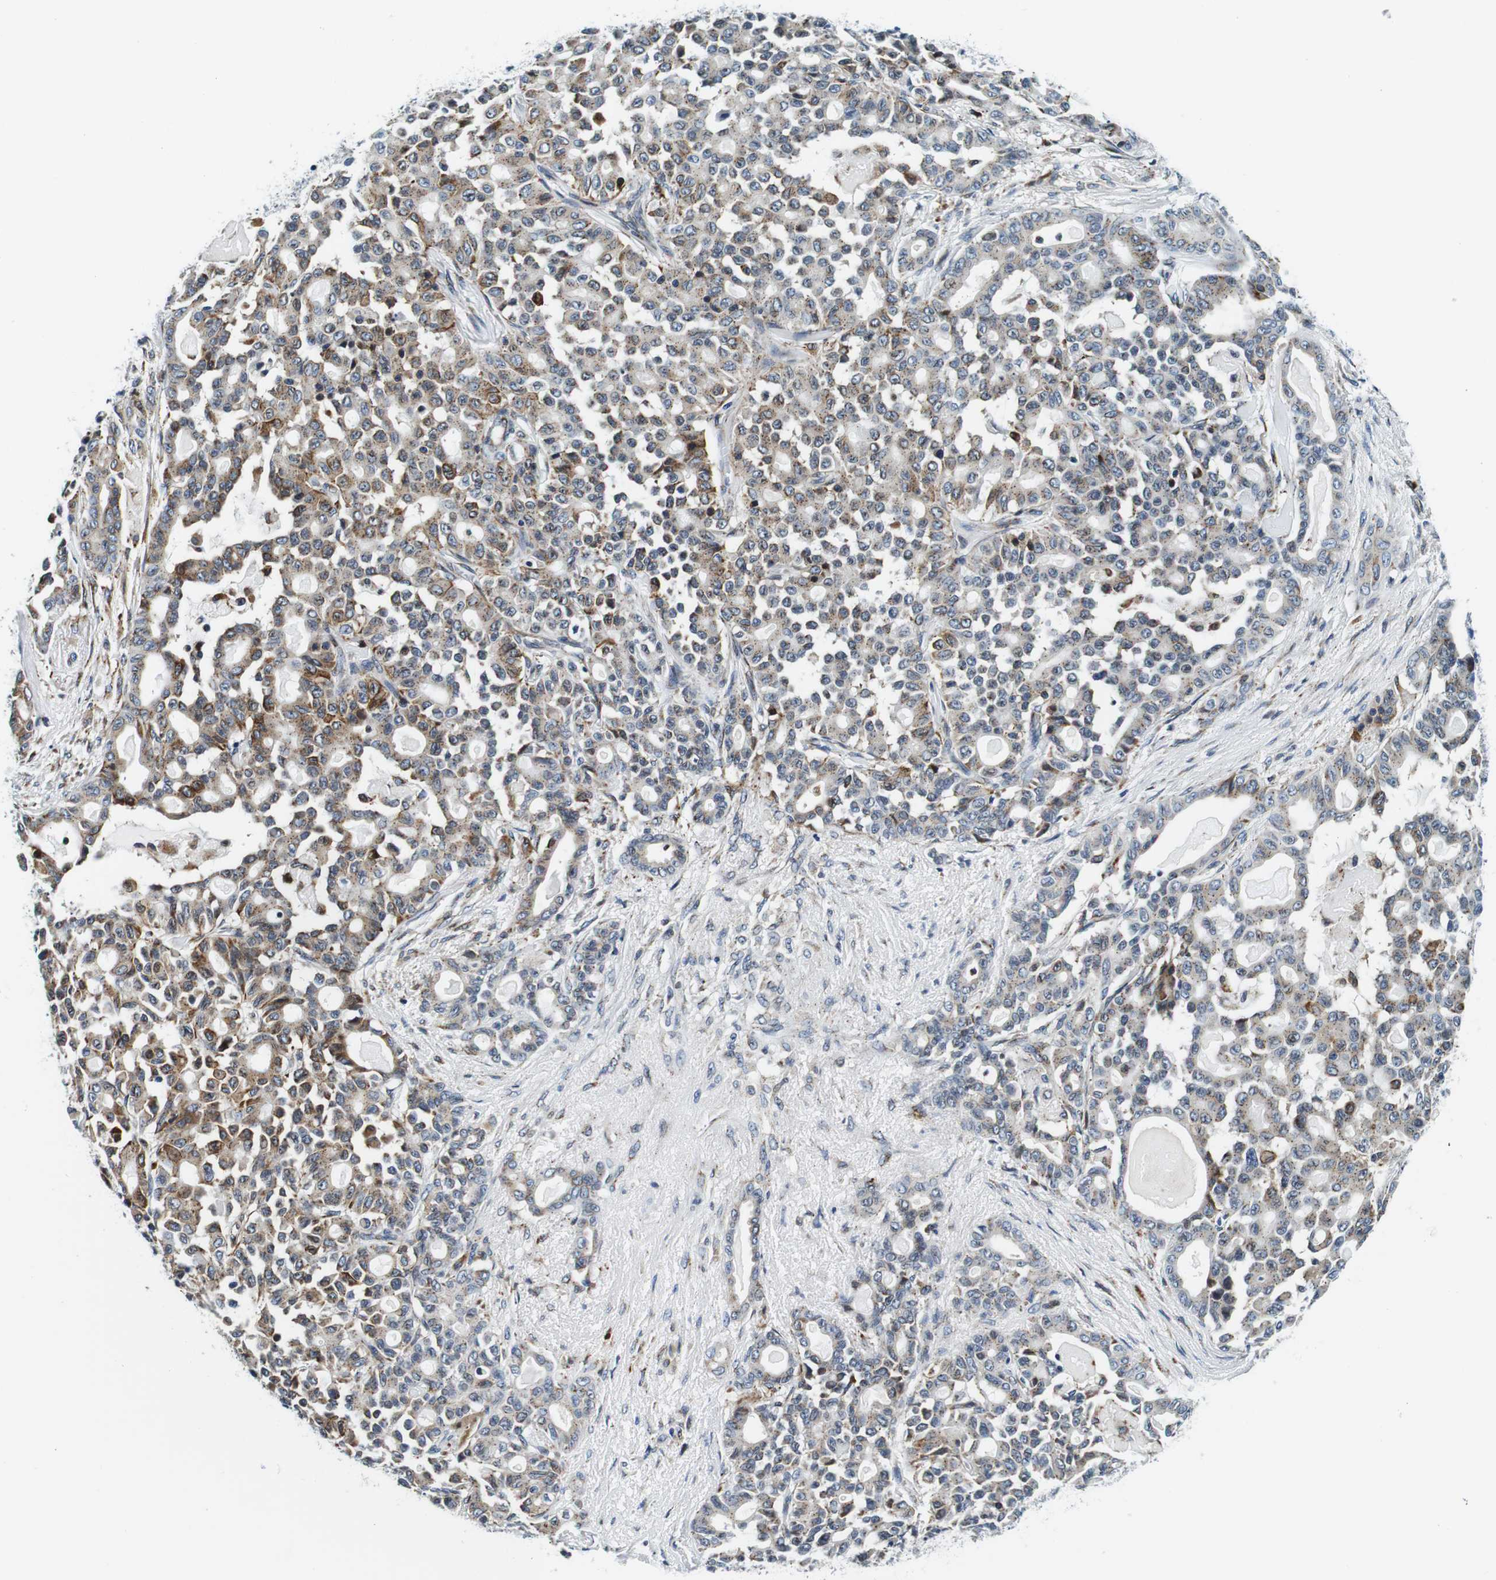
{"staining": {"intensity": "moderate", "quantity": ">75%", "location": "cytoplasmic/membranous"}, "tissue": "pancreatic cancer", "cell_type": "Tumor cells", "image_type": "cancer", "snomed": [{"axis": "morphology", "description": "Adenocarcinoma, NOS"}, {"axis": "topography", "description": "Pancreas"}], "caption": "Moderate cytoplasmic/membranous protein staining is present in about >75% of tumor cells in pancreatic cancer (adenocarcinoma).", "gene": "FAR2", "patient": {"sex": "male", "age": 63}}